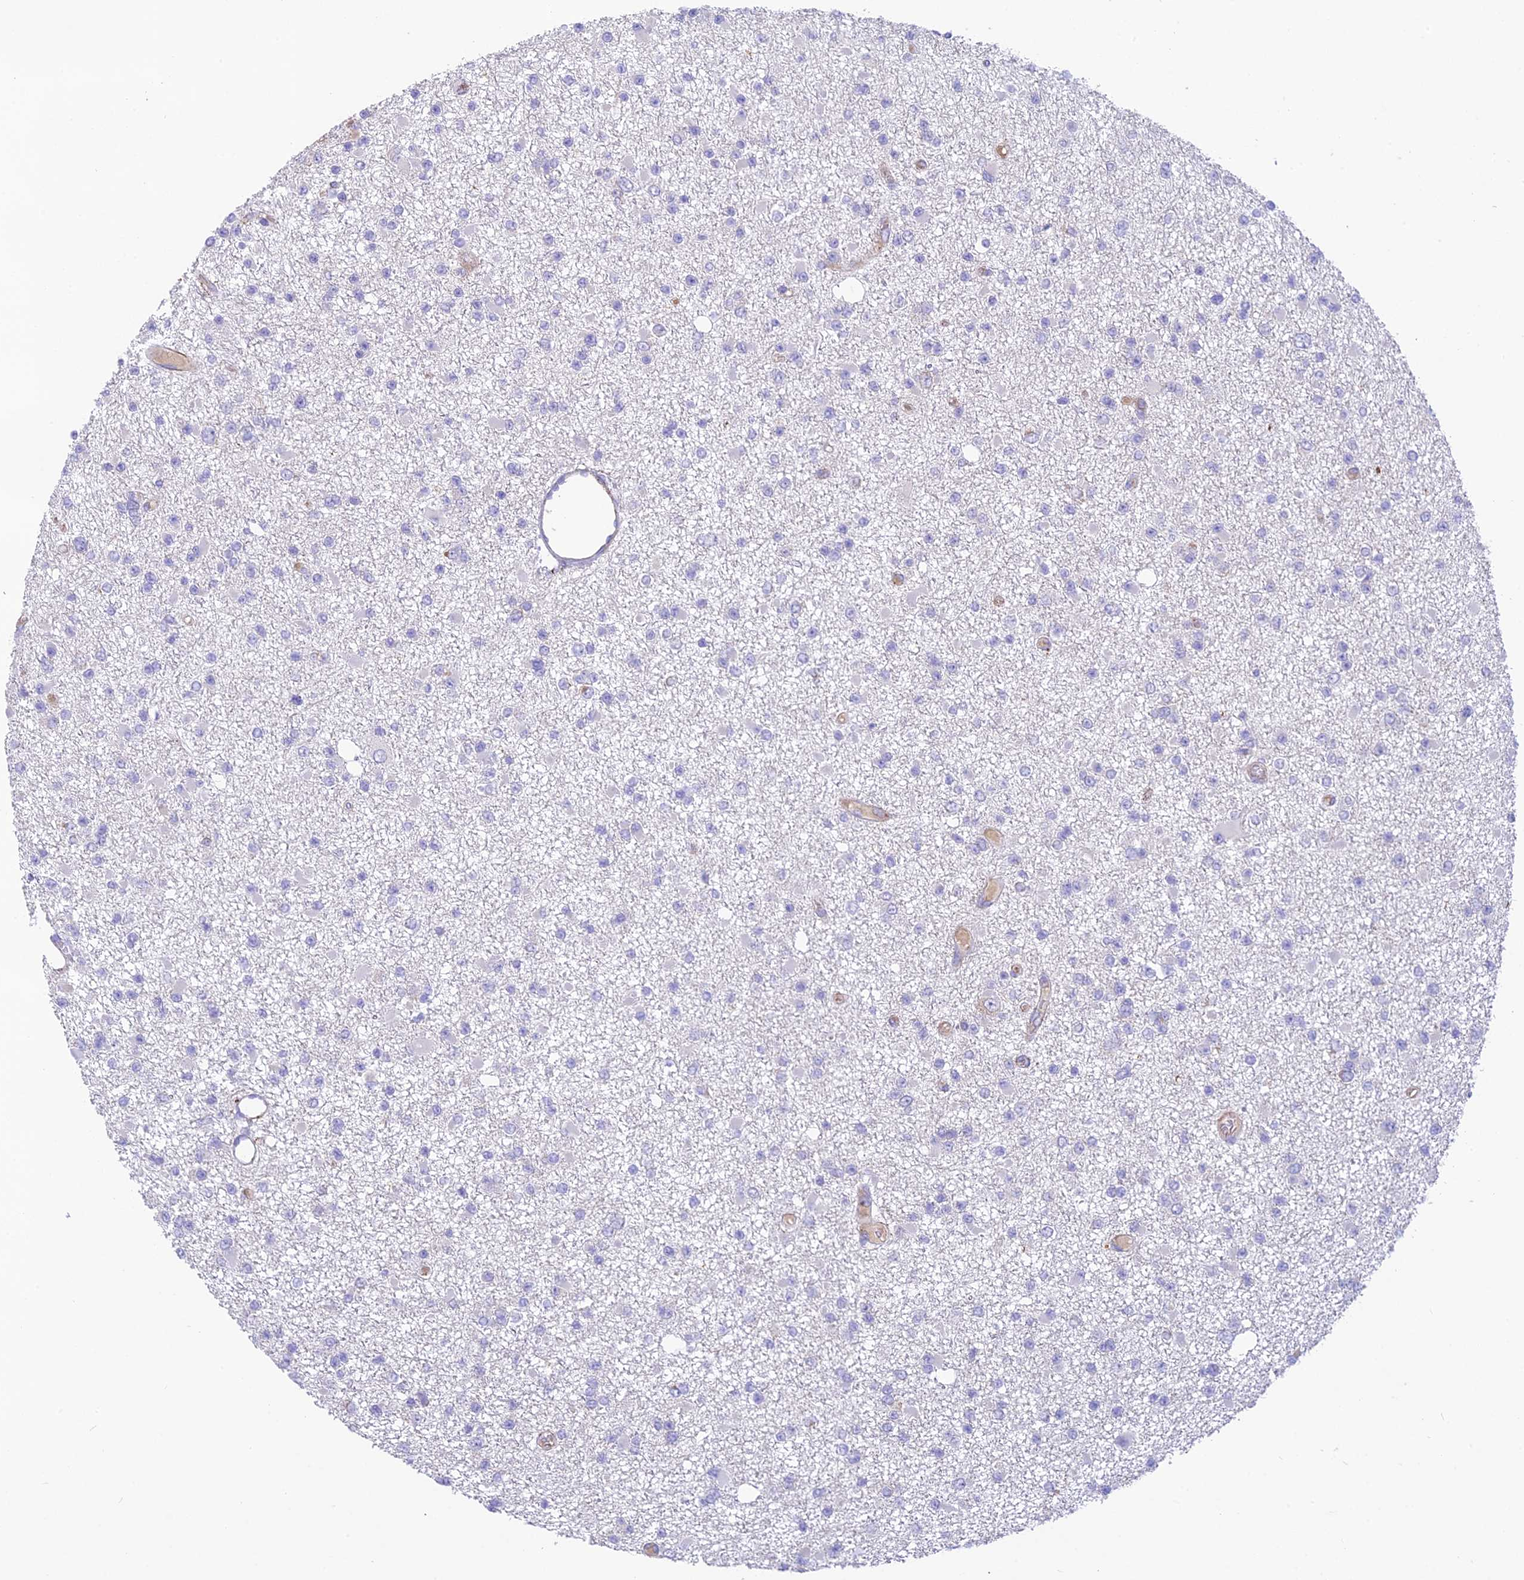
{"staining": {"intensity": "negative", "quantity": "none", "location": "none"}, "tissue": "glioma", "cell_type": "Tumor cells", "image_type": "cancer", "snomed": [{"axis": "morphology", "description": "Glioma, malignant, Low grade"}, {"axis": "topography", "description": "Brain"}], "caption": "A histopathology image of human glioma is negative for staining in tumor cells.", "gene": "HSD17B2", "patient": {"sex": "female", "age": 22}}